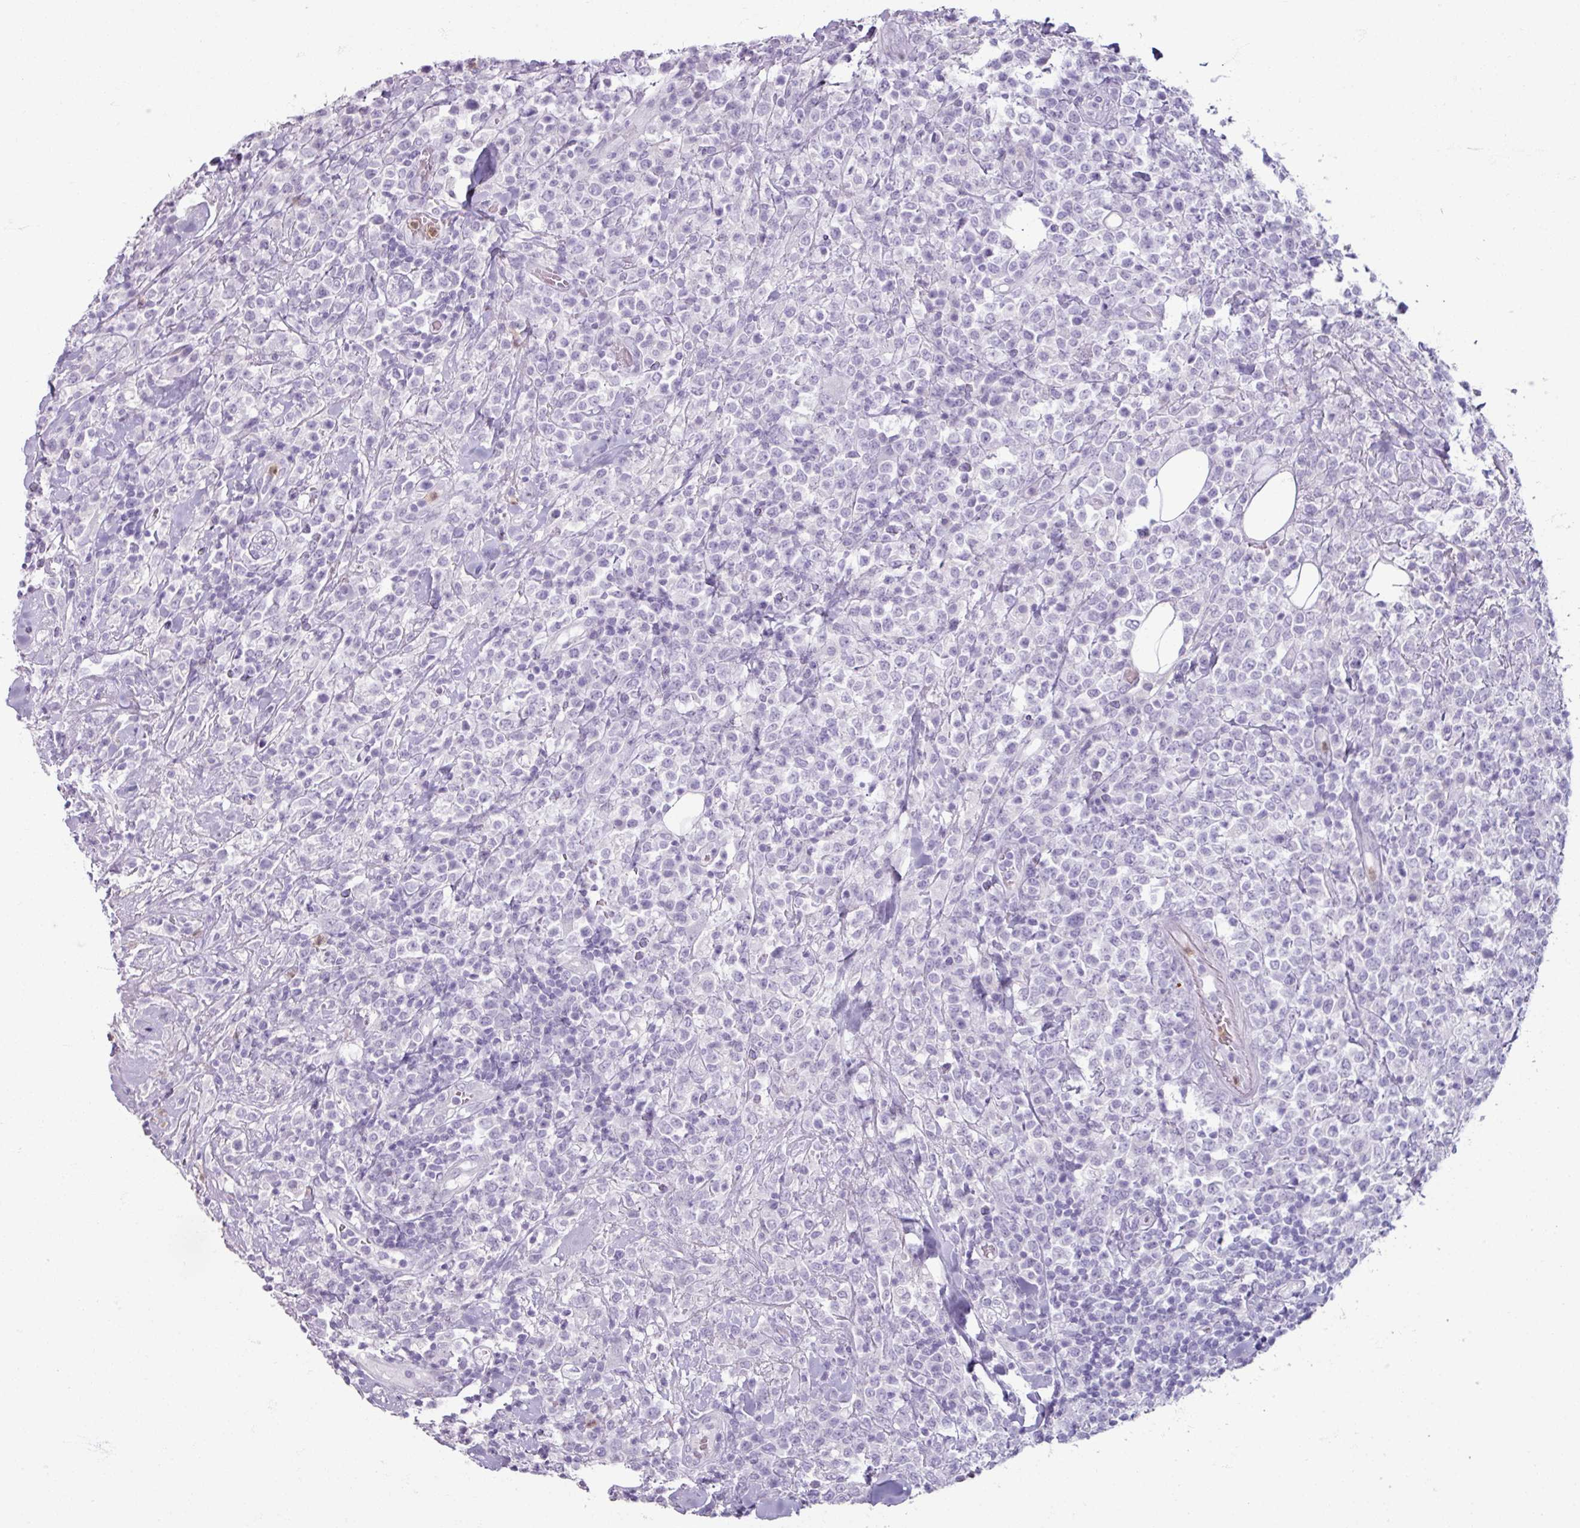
{"staining": {"intensity": "negative", "quantity": "none", "location": "none"}, "tissue": "lymphoma", "cell_type": "Tumor cells", "image_type": "cancer", "snomed": [{"axis": "morphology", "description": "Malignant lymphoma, non-Hodgkin's type, High grade"}, {"axis": "topography", "description": "Colon"}], "caption": "Tumor cells are negative for brown protein staining in malignant lymphoma, non-Hodgkin's type (high-grade). (DAB immunohistochemistry (IHC), high magnification).", "gene": "ARG1", "patient": {"sex": "female", "age": 53}}